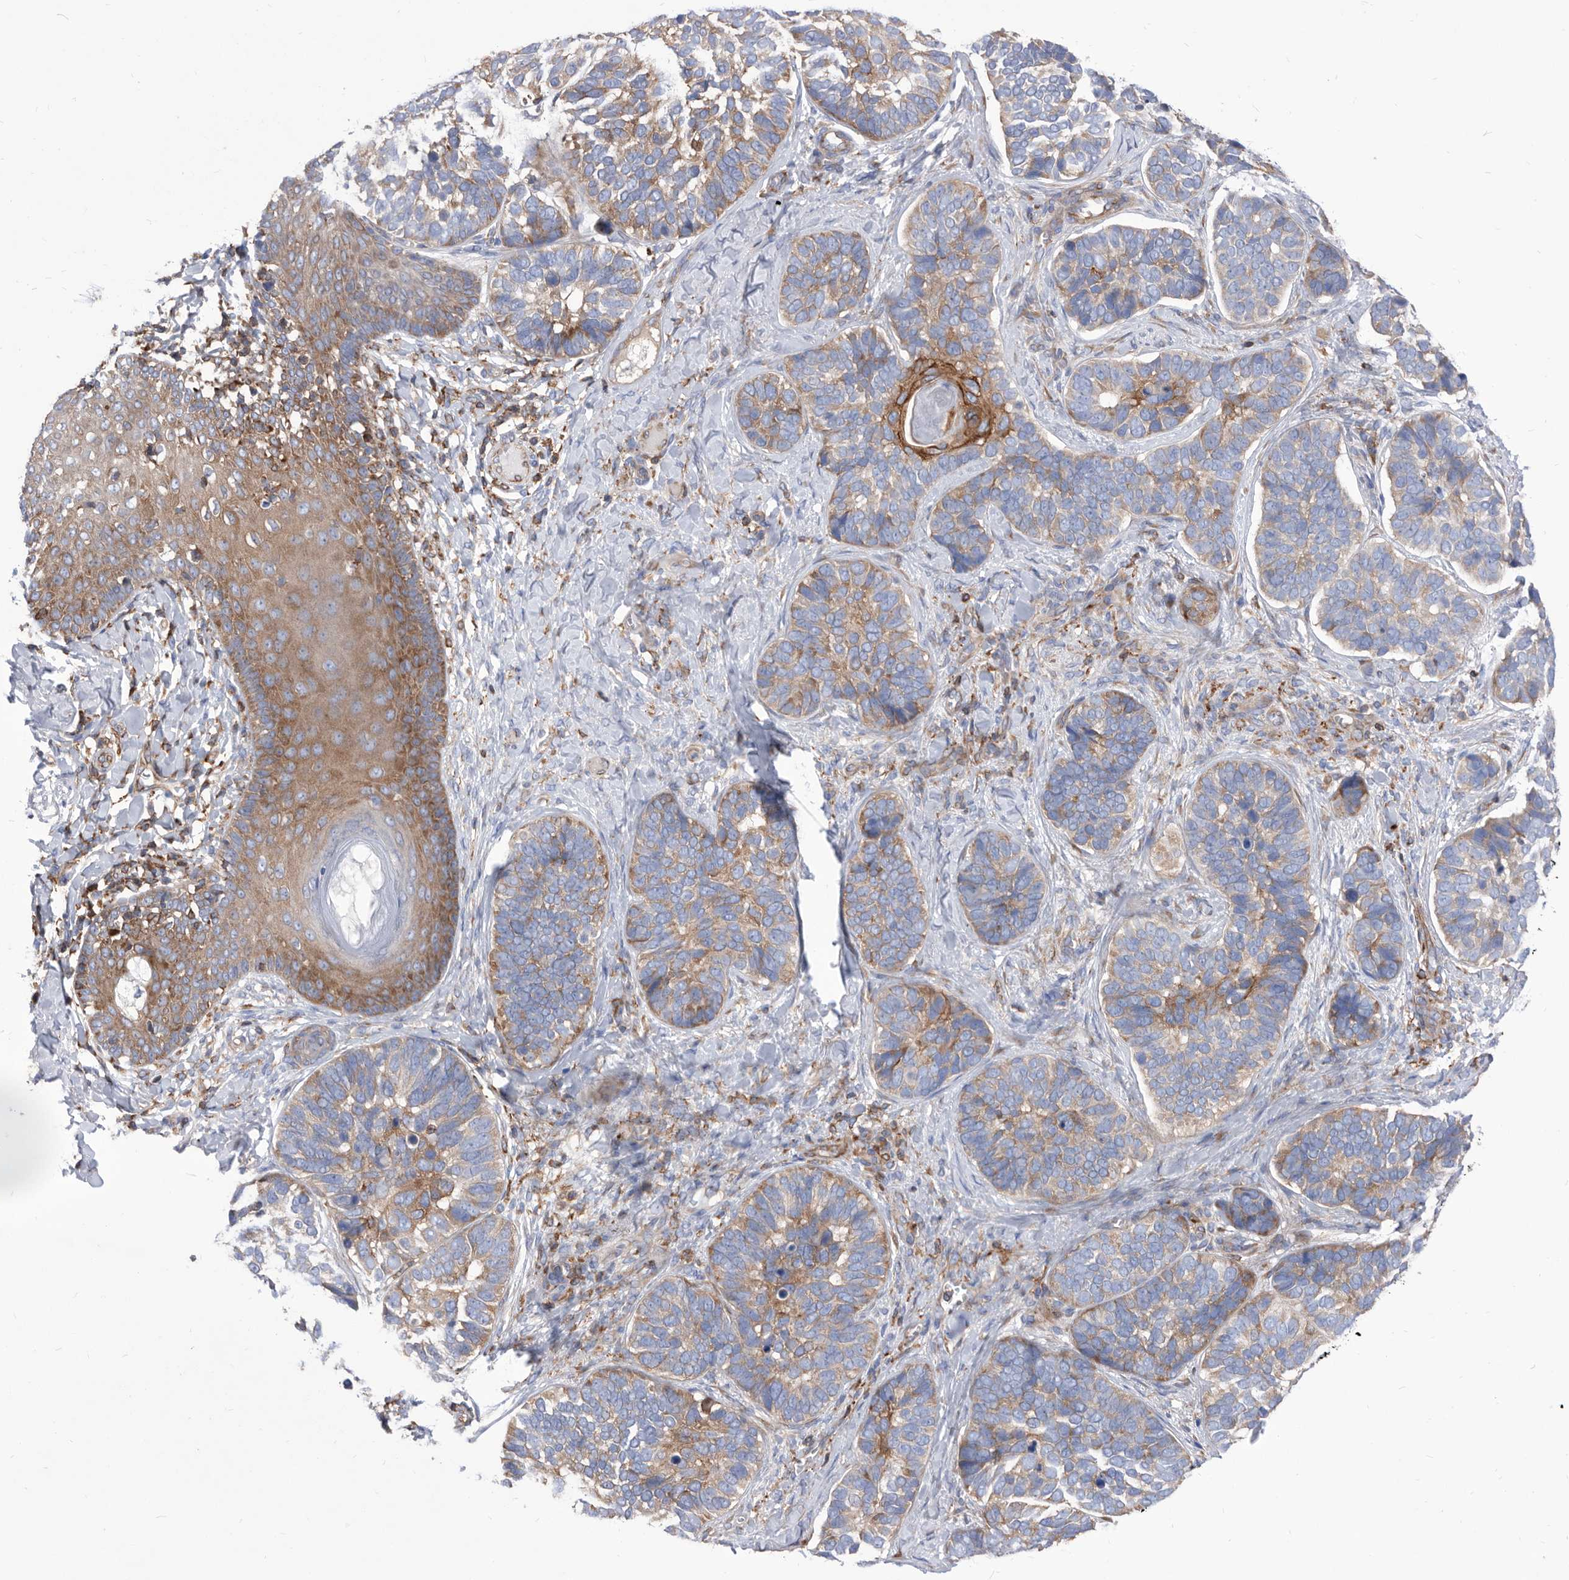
{"staining": {"intensity": "weak", "quantity": ">75%", "location": "cytoplasmic/membranous"}, "tissue": "skin cancer", "cell_type": "Tumor cells", "image_type": "cancer", "snomed": [{"axis": "morphology", "description": "Basal cell carcinoma"}, {"axis": "topography", "description": "Skin"}], "caption": "A histopathology image showing weak cytoplasmic/membranous expression in about >75% of tumor cells in skin cancer (basal cell carcinoma), as visualized by brown immunohistochemical staining.", "gene": "SMG7", "patient": {"sex": "male", "age": 62}}